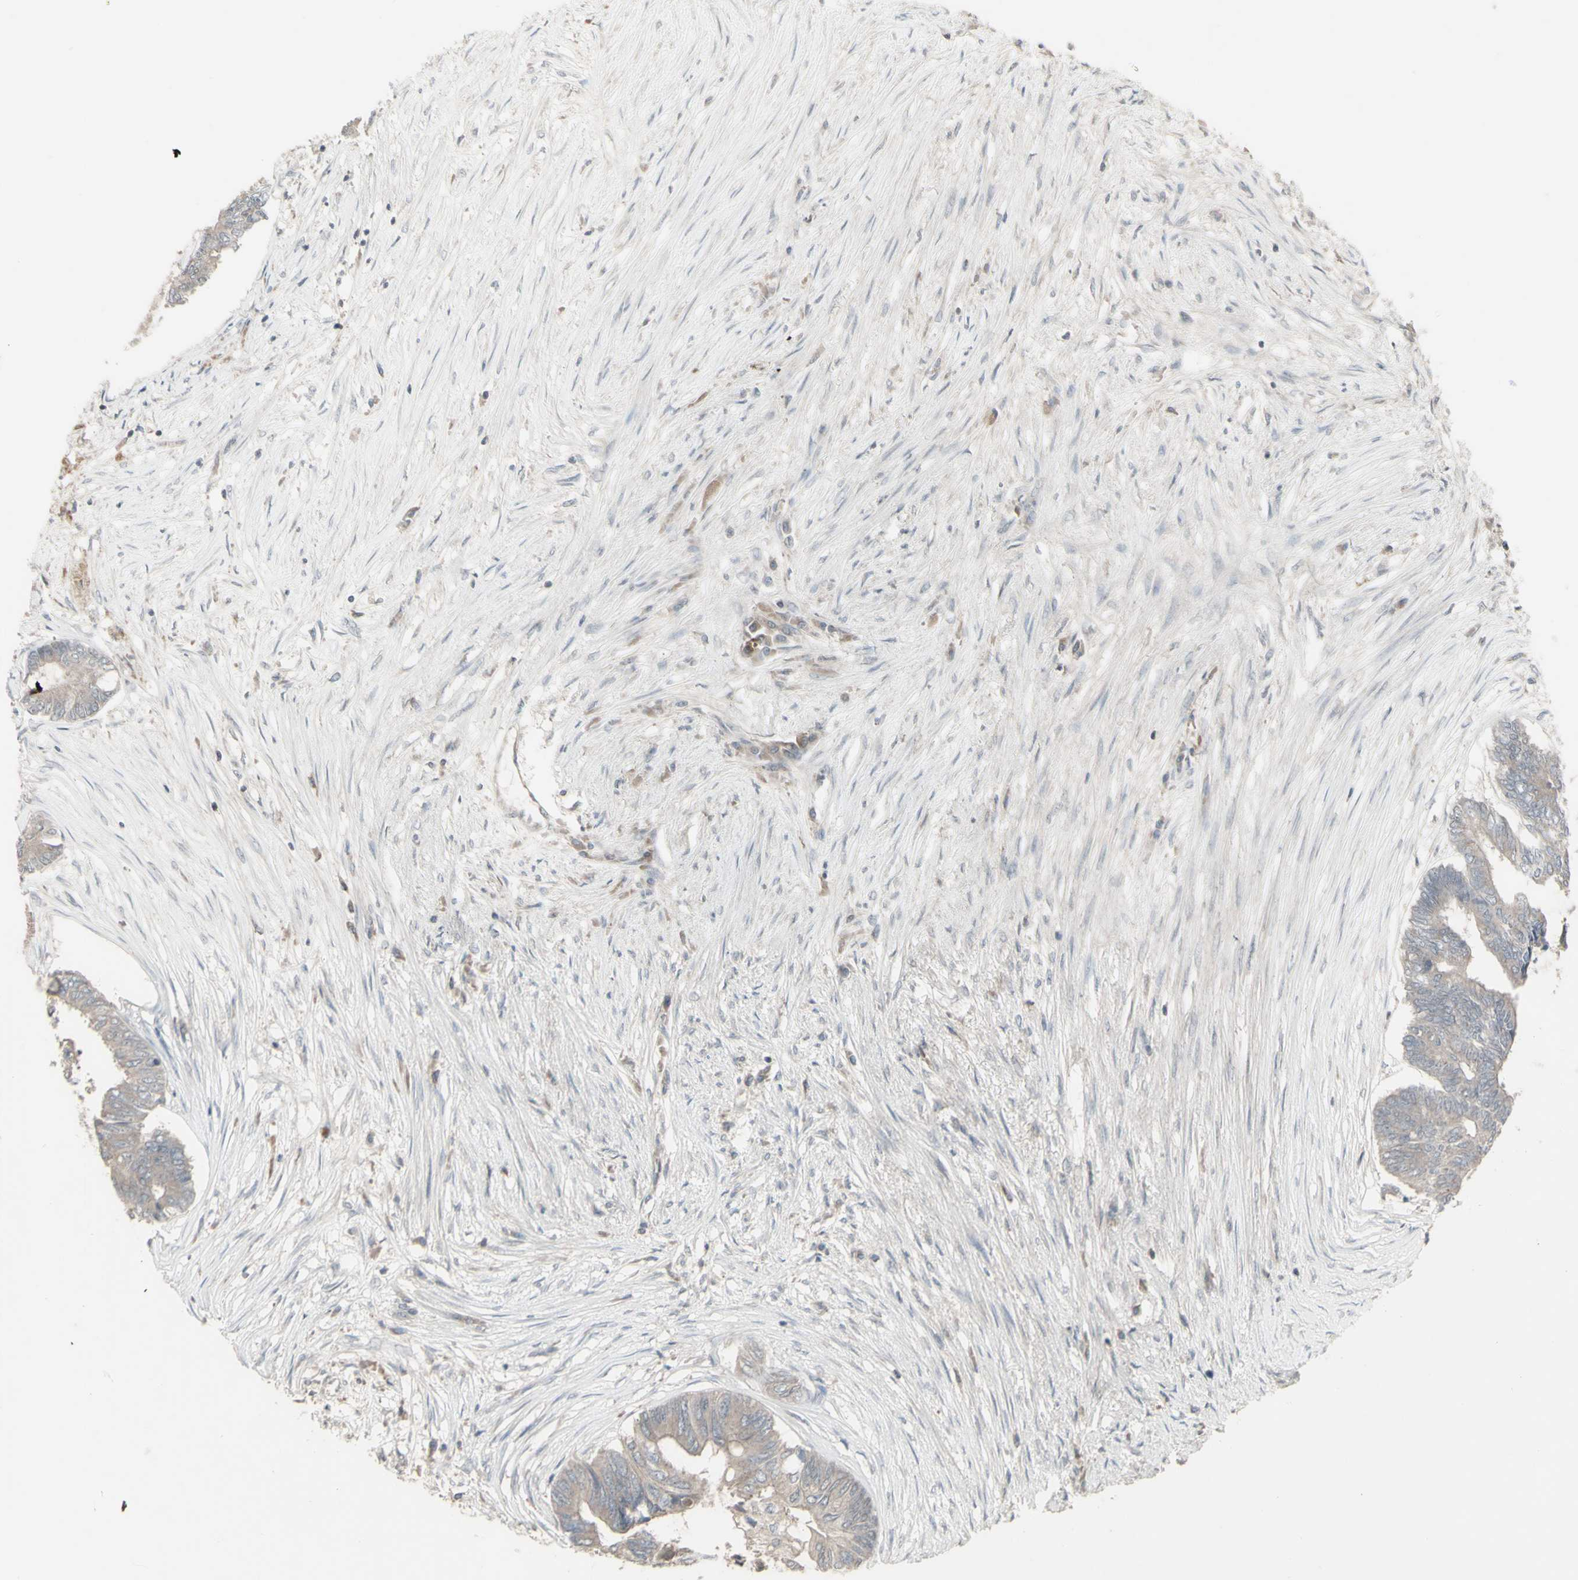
{"staining": {"intensity": "weak", "quantity": "25%-75%", "location": "cytoplasmic/membranous"}, "tissue": "colorectal cancer", "cell_type": "Tumor cells", "image_type": "cancer", "snomed": [{"axis": "morphology", "description": "Adenocarcinoma, NOS"}, {"axis": "topography", "description": "Rectum"}], "caption": "A high-resolution photomicrograph shows immunohistochemistry (IHC) staining of colorectal cancer (adenocarcinoma), which reveals weak cytoplasmic/membranous staining in approximately 25%-75% of tumor cells.", "gene": "CSK", "patient": {"sex": "male", "age": 63}}